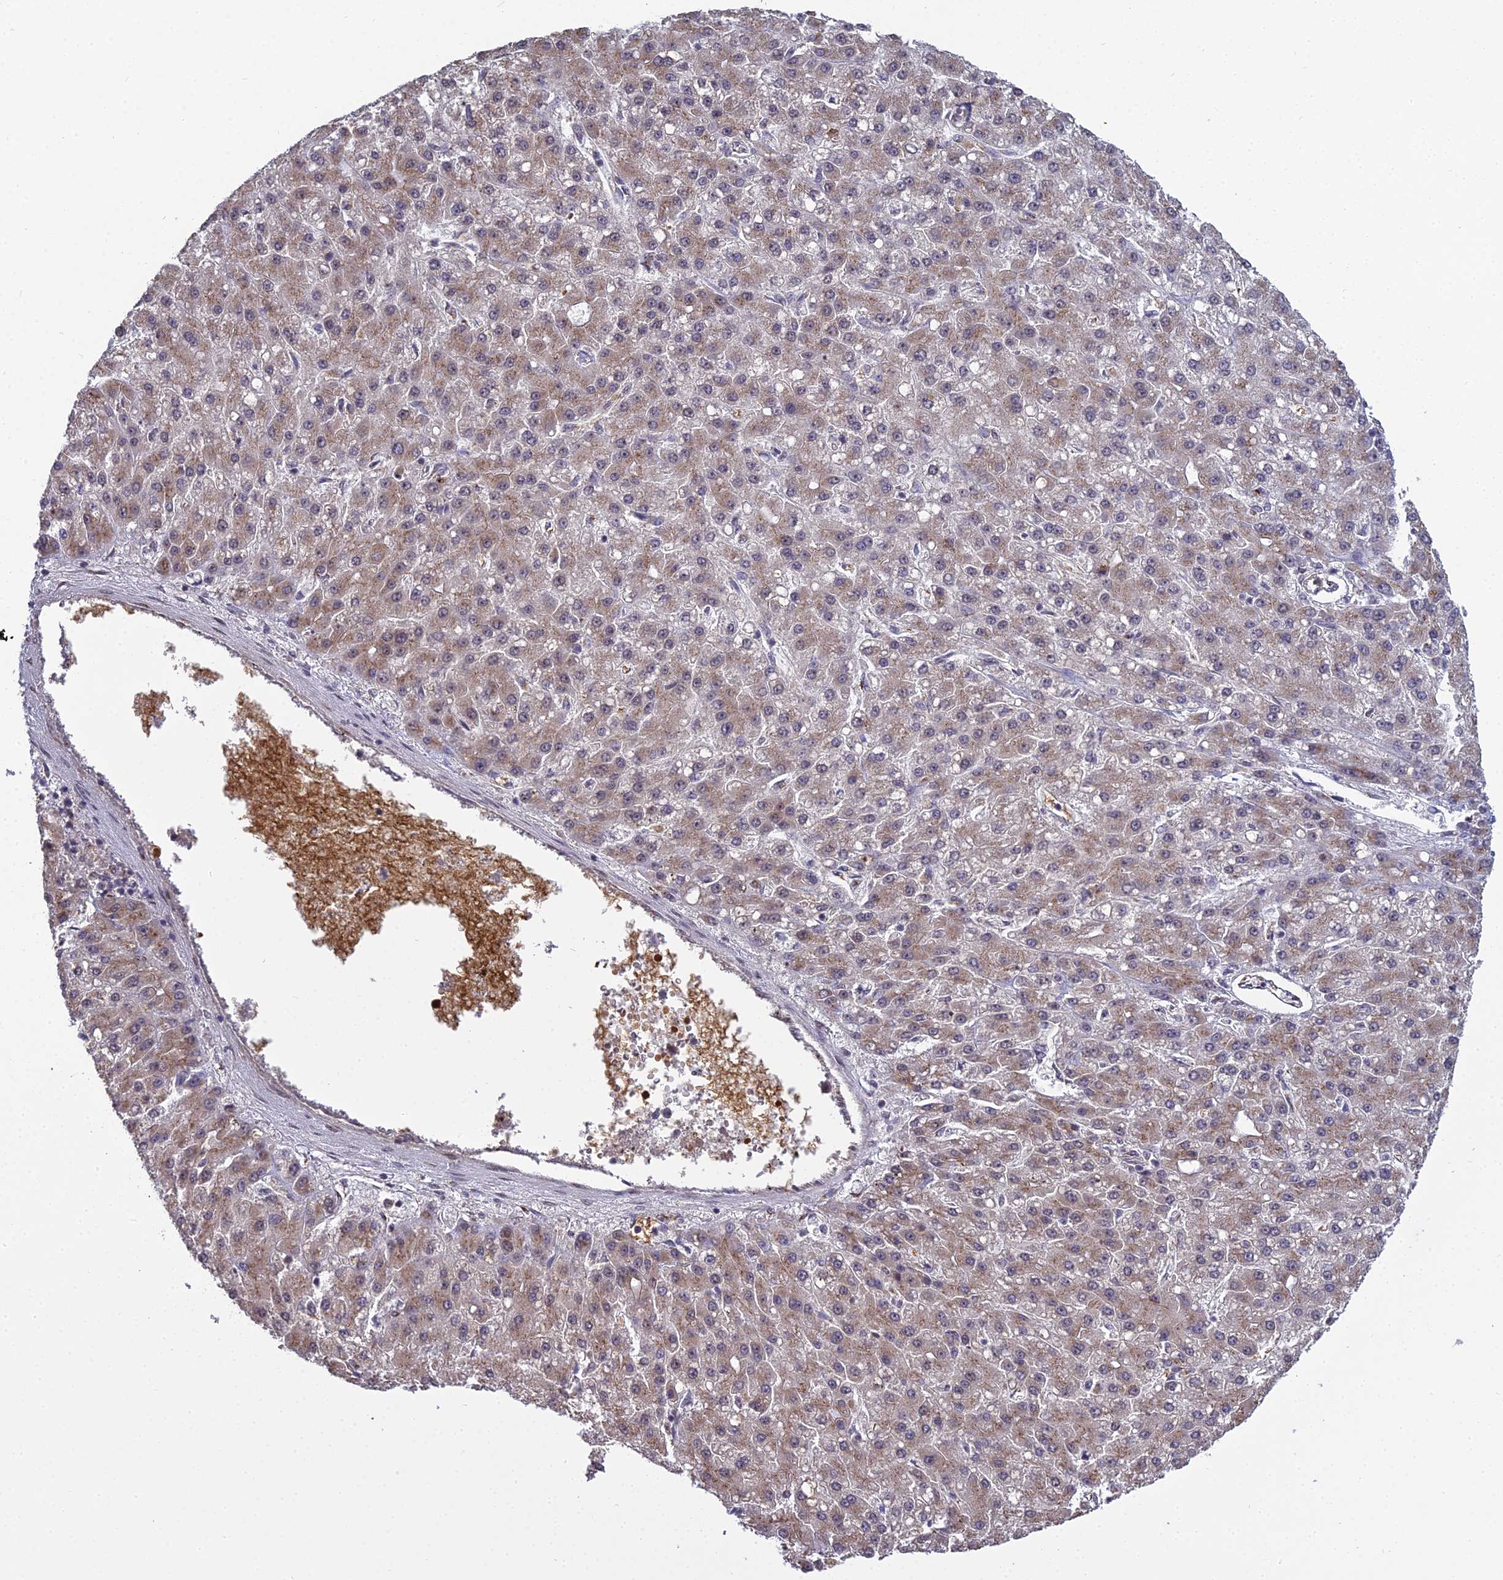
{"staining": {"intensity": "moderate", "quantity": "25%-75%", "location": "cytoplasmic/membranous"}, "tissue": "liver cancer", "cell_type": "Tumor cells", "image_type": "cancer", "snomed": [{"axis": "morphology", "description": "Carcinoma, Hepatocellular, NOS"}, {"axis": "topography", "description": "Liver"}], "caption": "Protein staining shows moderate cytoplasmic/membranous staining in approximately 25%-75% of tumor cells in liver hepatocellular carcinoma.", "gene": "MEOX1", "patient": {"sex": "male", "age": 67}}